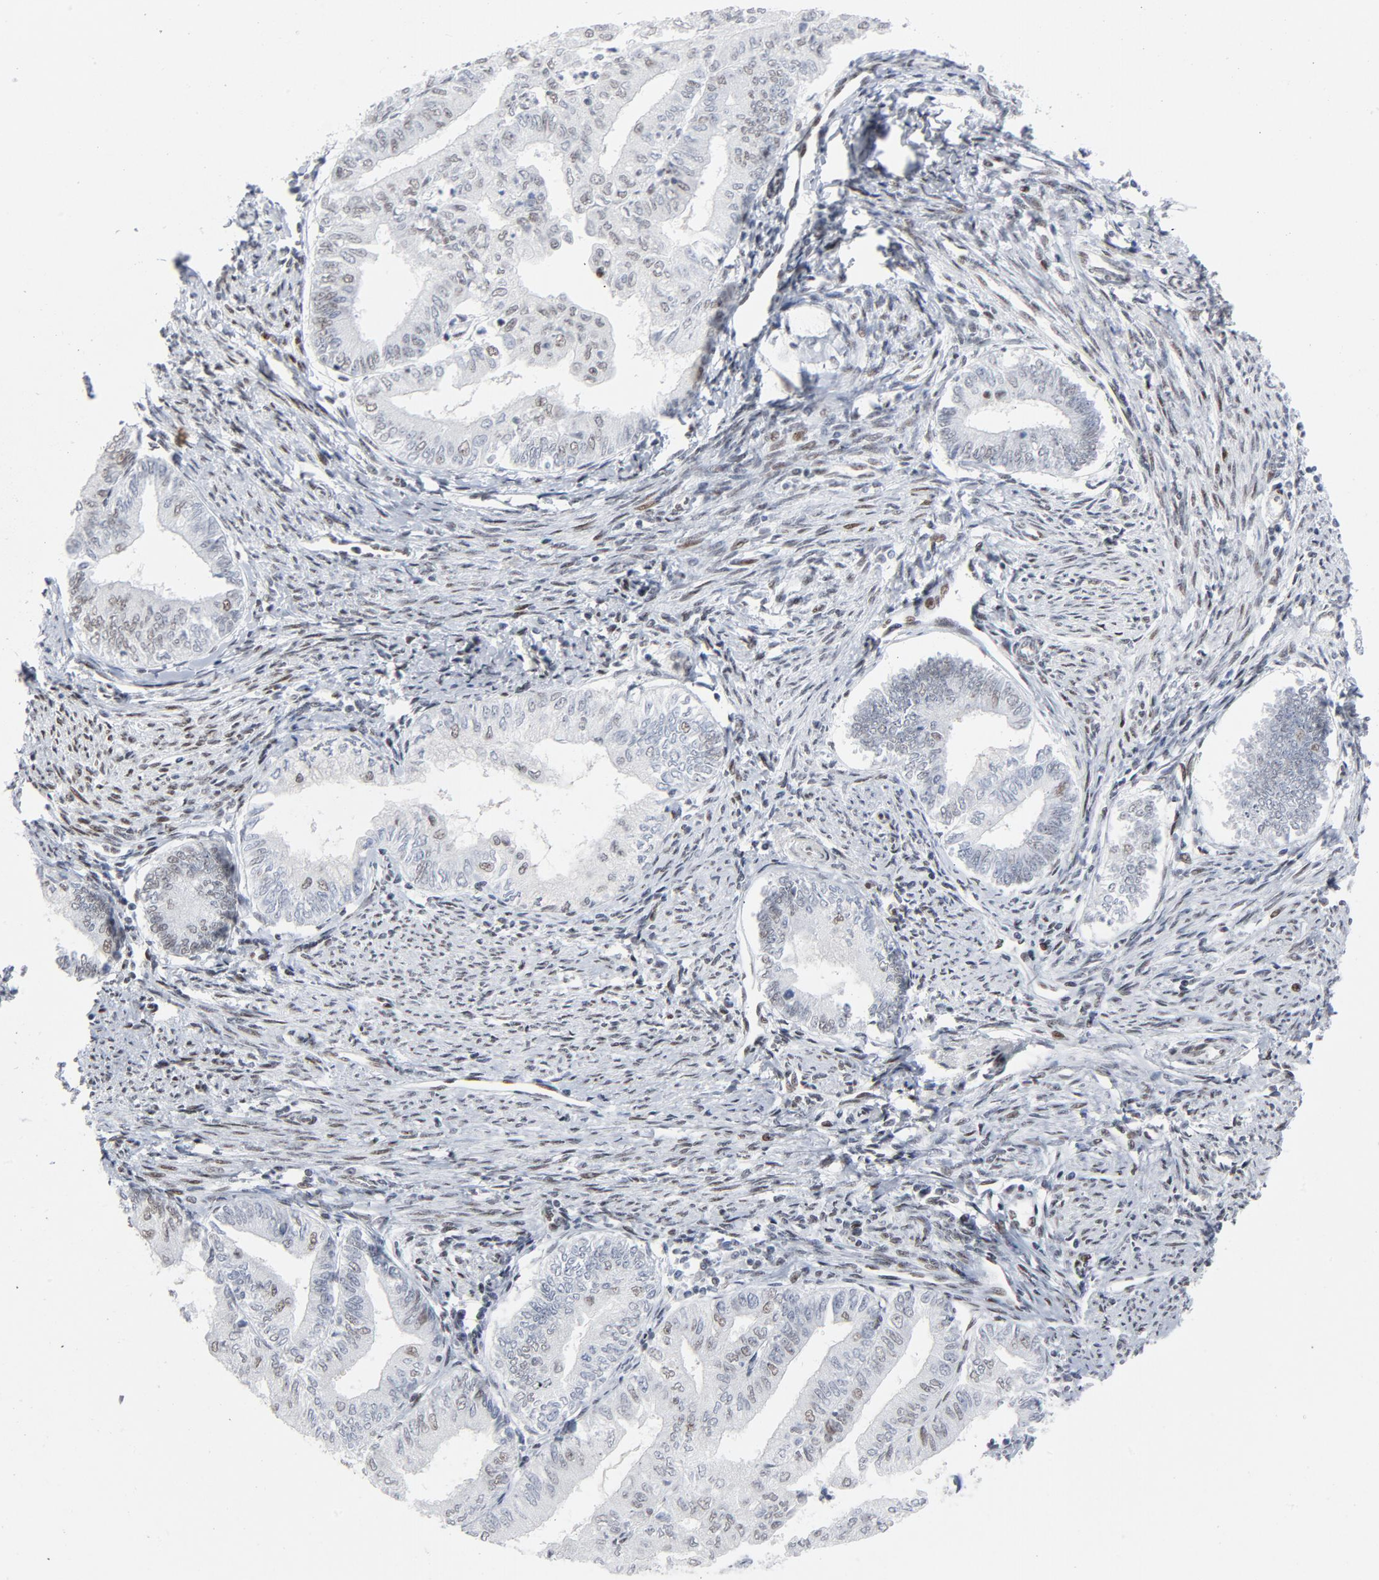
{"staining": {"intensity": "weak", "quantity": "25%-75%", "location": "nuclear"}, "tissue": "endometrial cancer", "cell_type": "Tumor cells", "image_type": "cancer", "snomed": [{"axis": "morphology", "description": "Adenocarcinoma, NOS"}, {"axis": "topography", "description": "Endometrium"}], "caption": "A histopathology image showing weak nuclear expression in approximately 25%-75% of tumor cells in endometrial adenocarcinoma, as visualized by brown immunohistochemical staining.", "gene": "HSF1", "patient": {"sex": "female", "age": 66}}